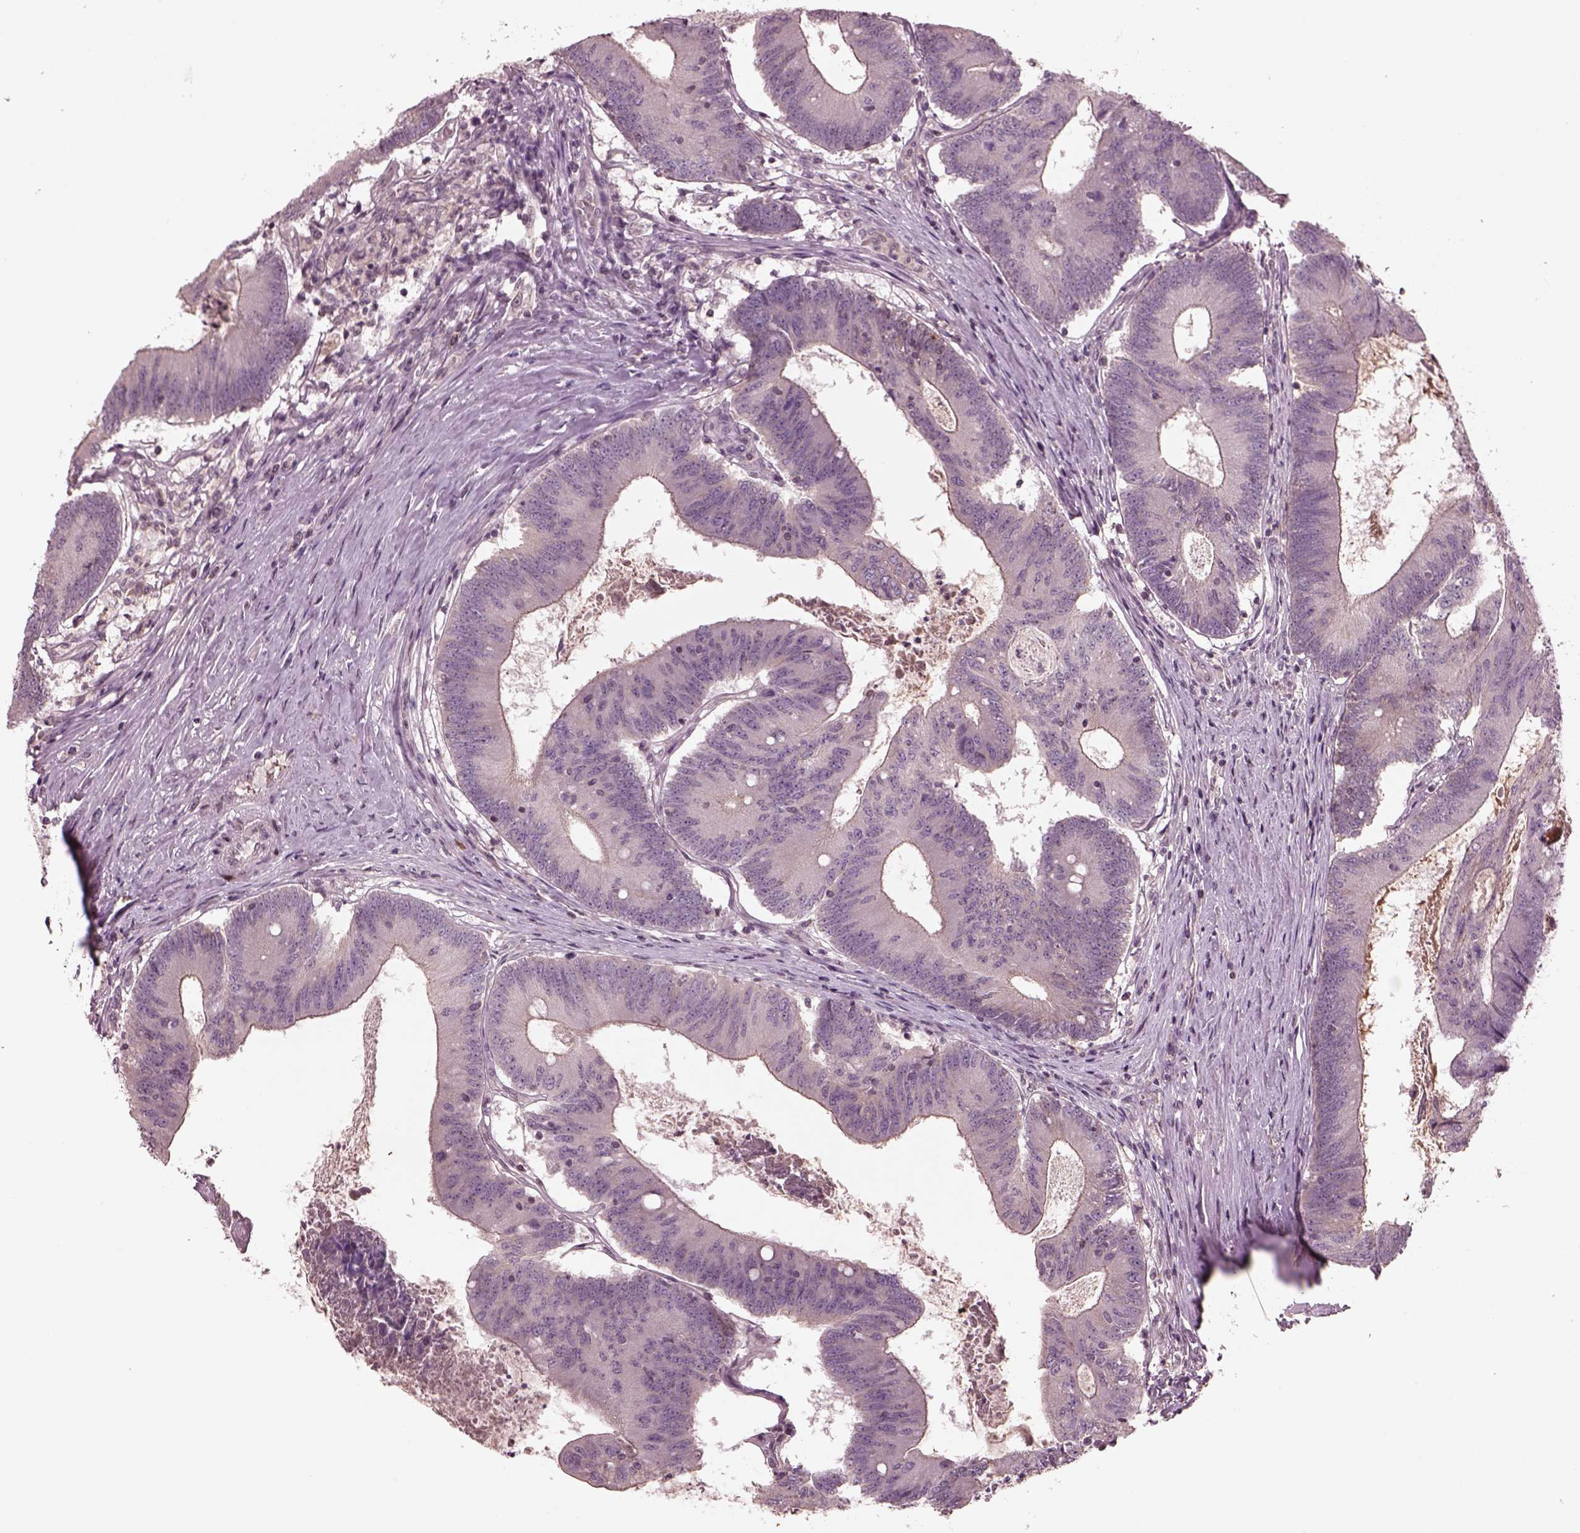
{"staining": {"intensity": "negative", "quantity": "none", "location": "none"}, "tissue": "colorectal cancer", "cell_type": "Tumor cells", "image_type": "cancer", "snomed": [{"axis": "morphology", "description": "Adenocarcinoma, NOS"}, {"axis": "topography", "description": "Colon"}], "caption": "Human colorectal cancer (adenocarcinoma) stained for a protein using IHC demonstrates no expression in tumor cells.", "gene": "PTX4", "patient": {"sex": "female", "age": 70}}